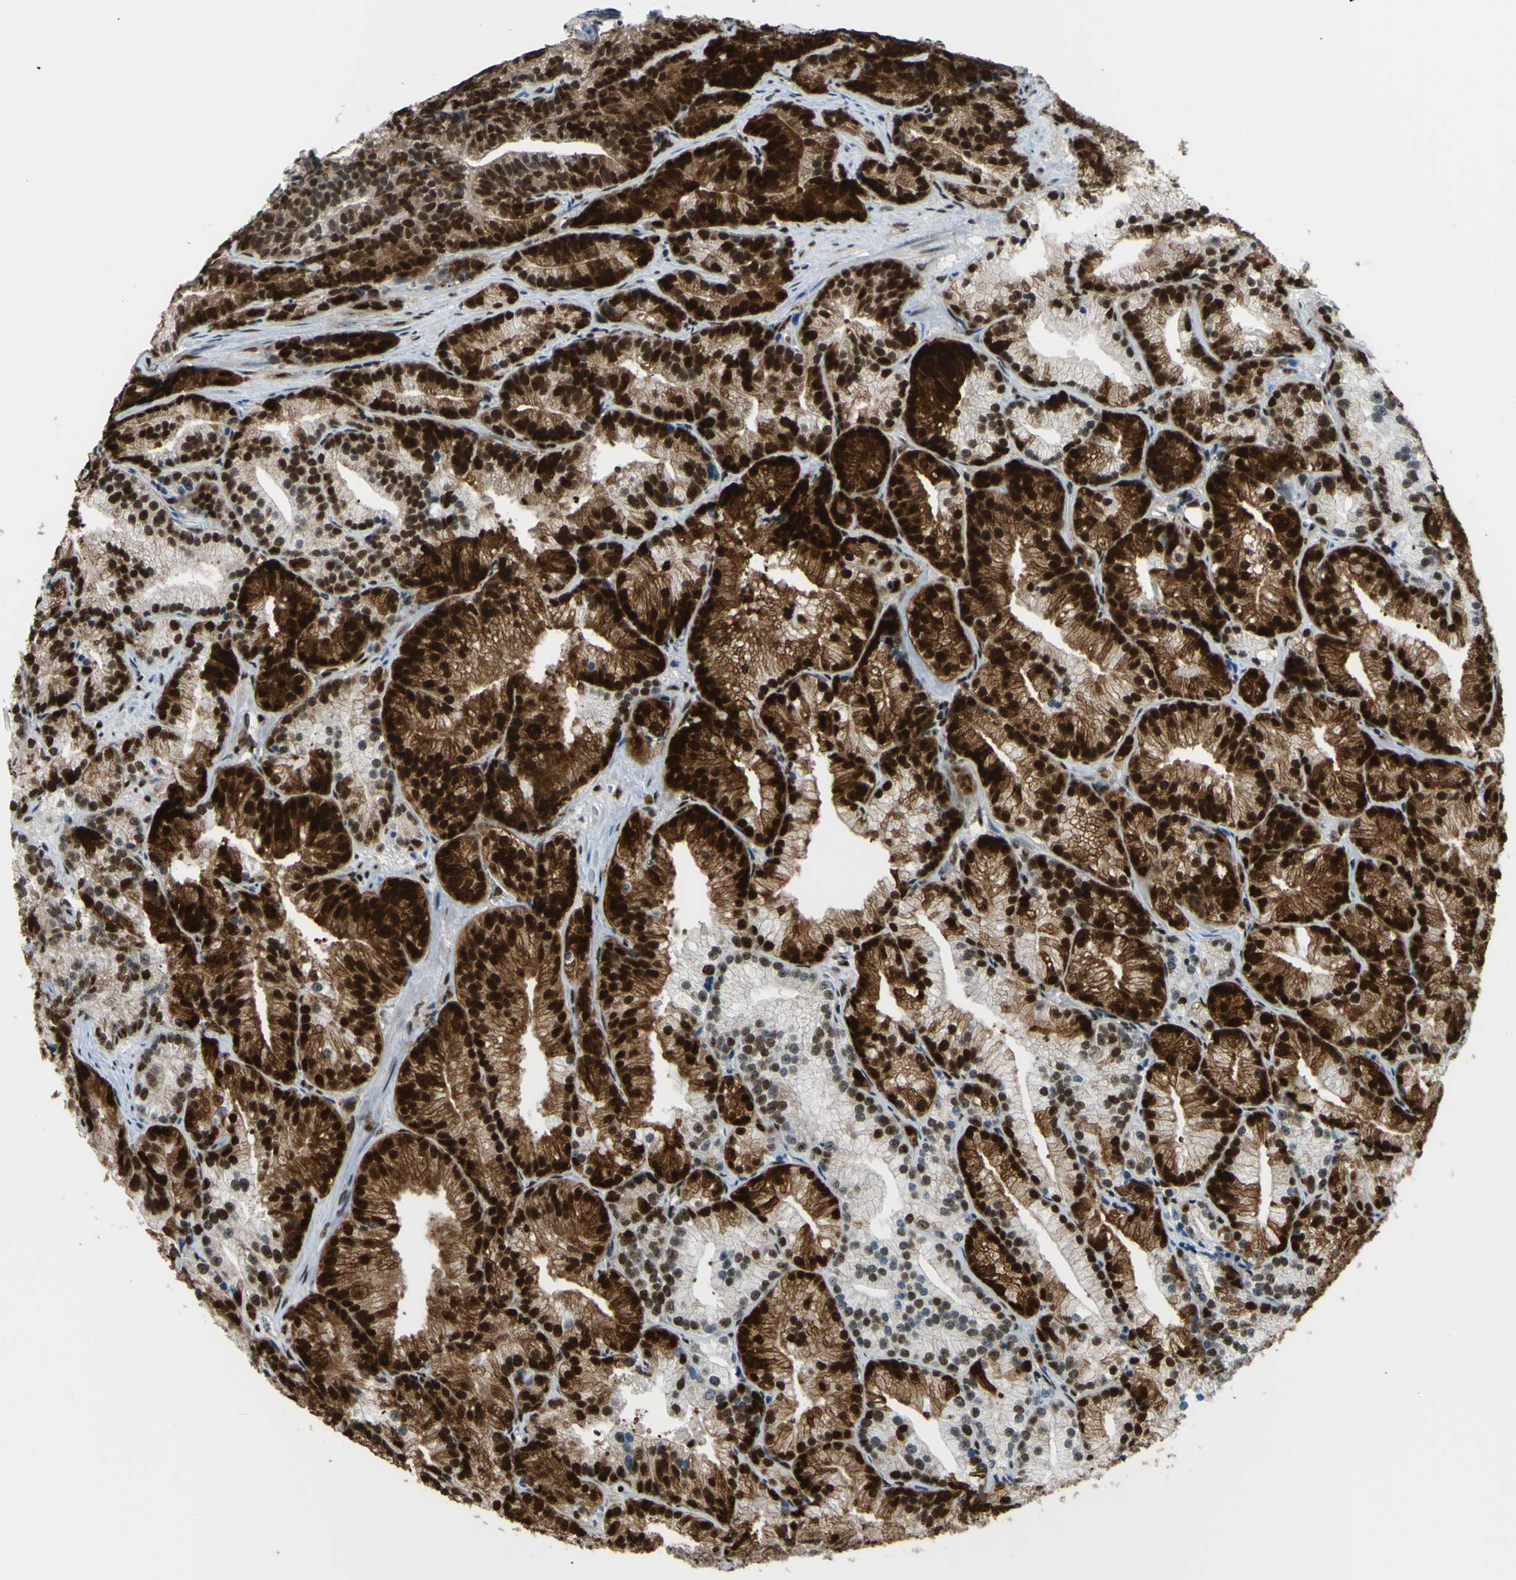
{"staining": {"intensity": "strong", "quantity": ">75%", "location": "cytoplasmic/membranous,nuclear"}, "tissue": "prostate cancer", "cell_type": "Tumor cells", "image_type": "cancer", "snomed": [{"axis": "morphology", "description": "Adenocarcinoma, Low grade"}, {"axis": "topography", "description": "Prostate"}], "caption": "IHC image of neoplastic tissue: human prostate cancer stained using immunohistochemistry (IHC) reveals high levels of strong protein expression localized specifically in the cytoplasmic/membranous and nuclear of tumor cells, appearing as a cytoplasmic/membranous and nuclear brown color.", "gene": "FKBP5", "patient": {"sex": "male", "age": 89}}